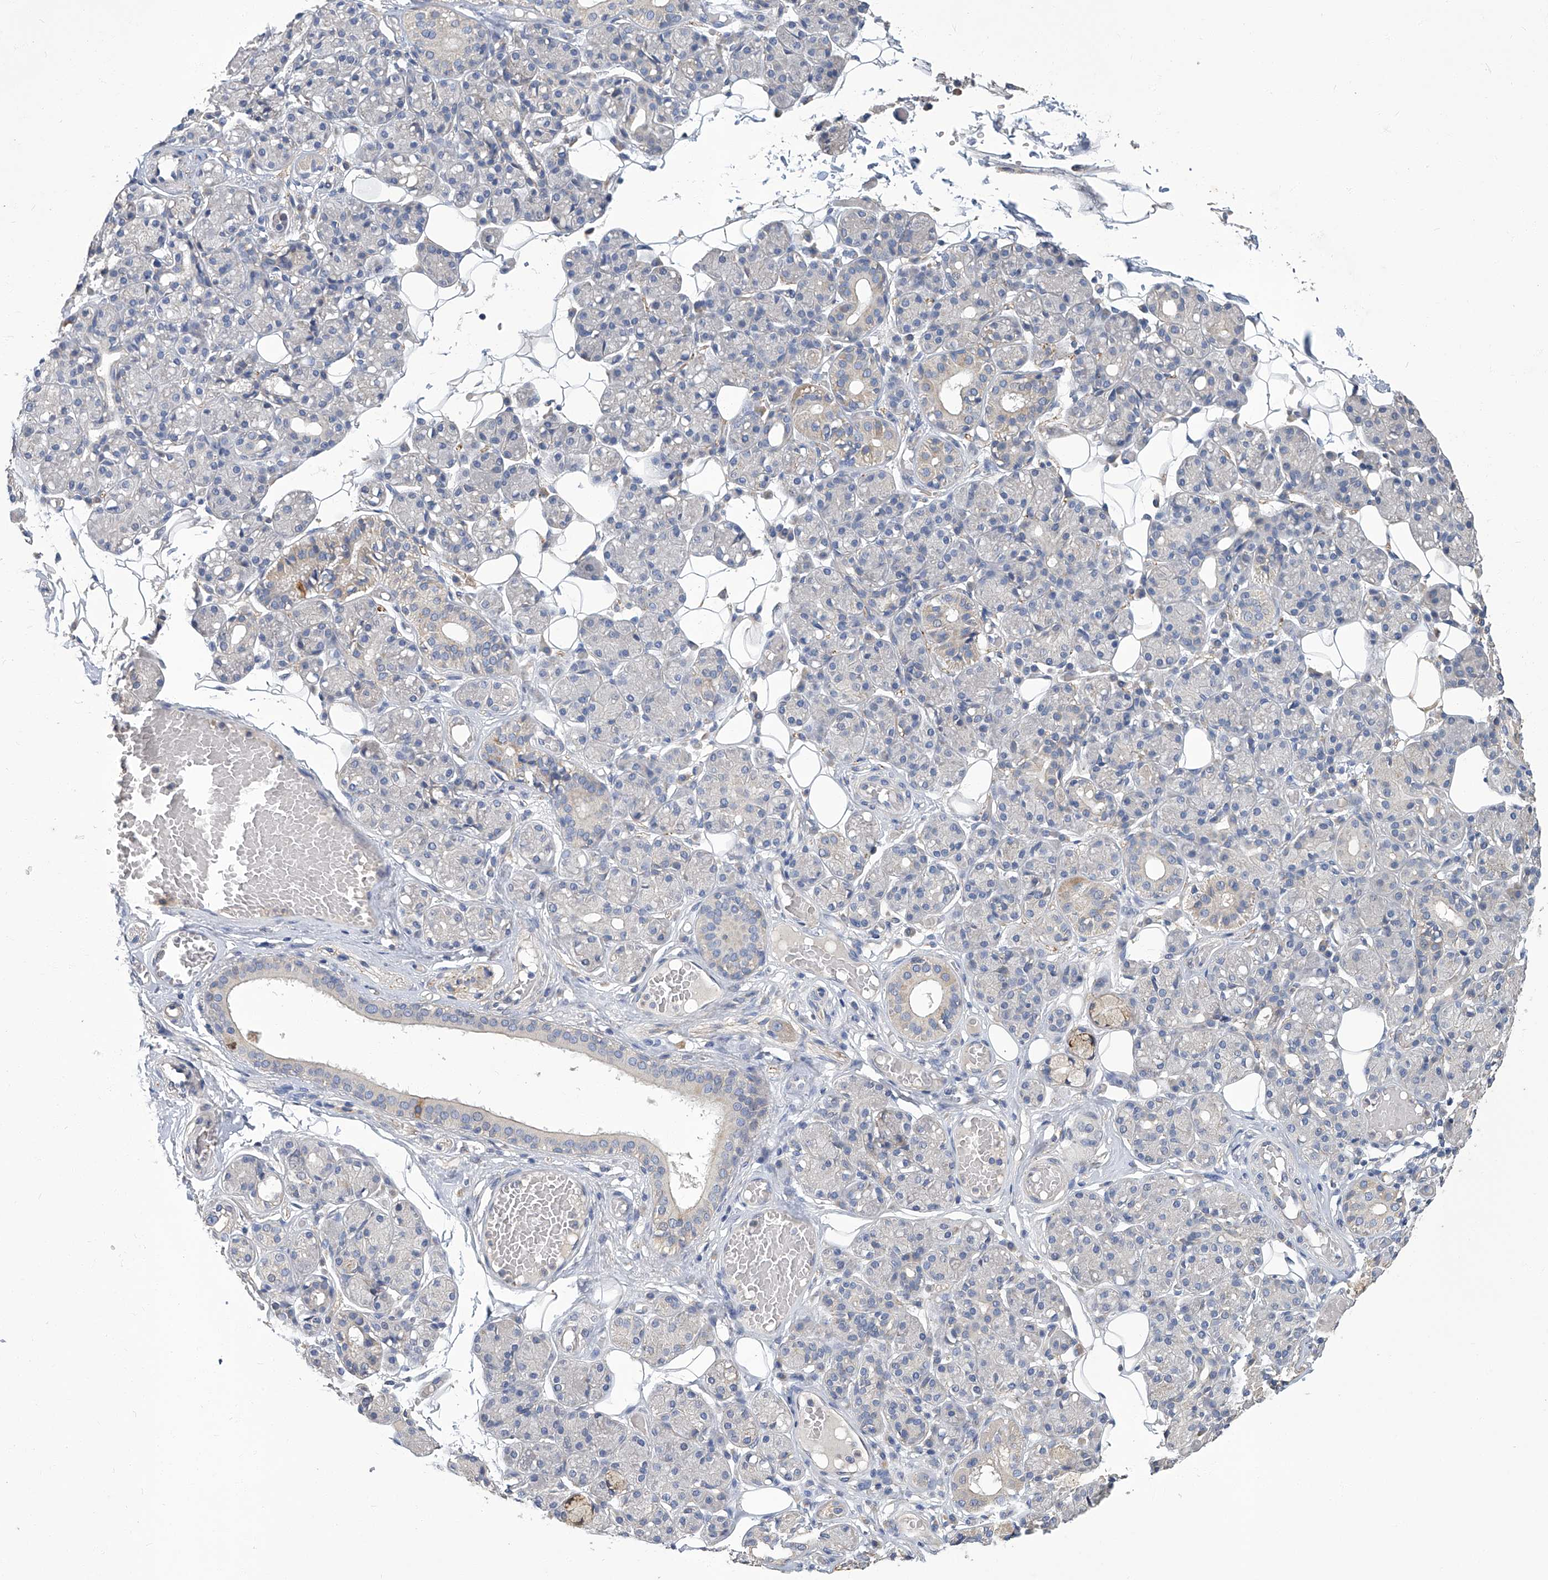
{"staining": {"intensity": "negative", "quantity": "none", "location": "none"}, "tissue": "salivary gland", "cell_type": "Glandular cells", "image_type": "normal", "snomed": [{"axis": "morphology", "description": "Normal tissue, NOS"}, {"axis": "topography", "description": "Salivary gland"}], "caption": "The image exhibits no staining of glandular cells in benign salivary gland. (IHC, brightfield microscopy, high magnification).", "gene": "TGFBR1", "patient": {"sex": "male", "age": 63}}